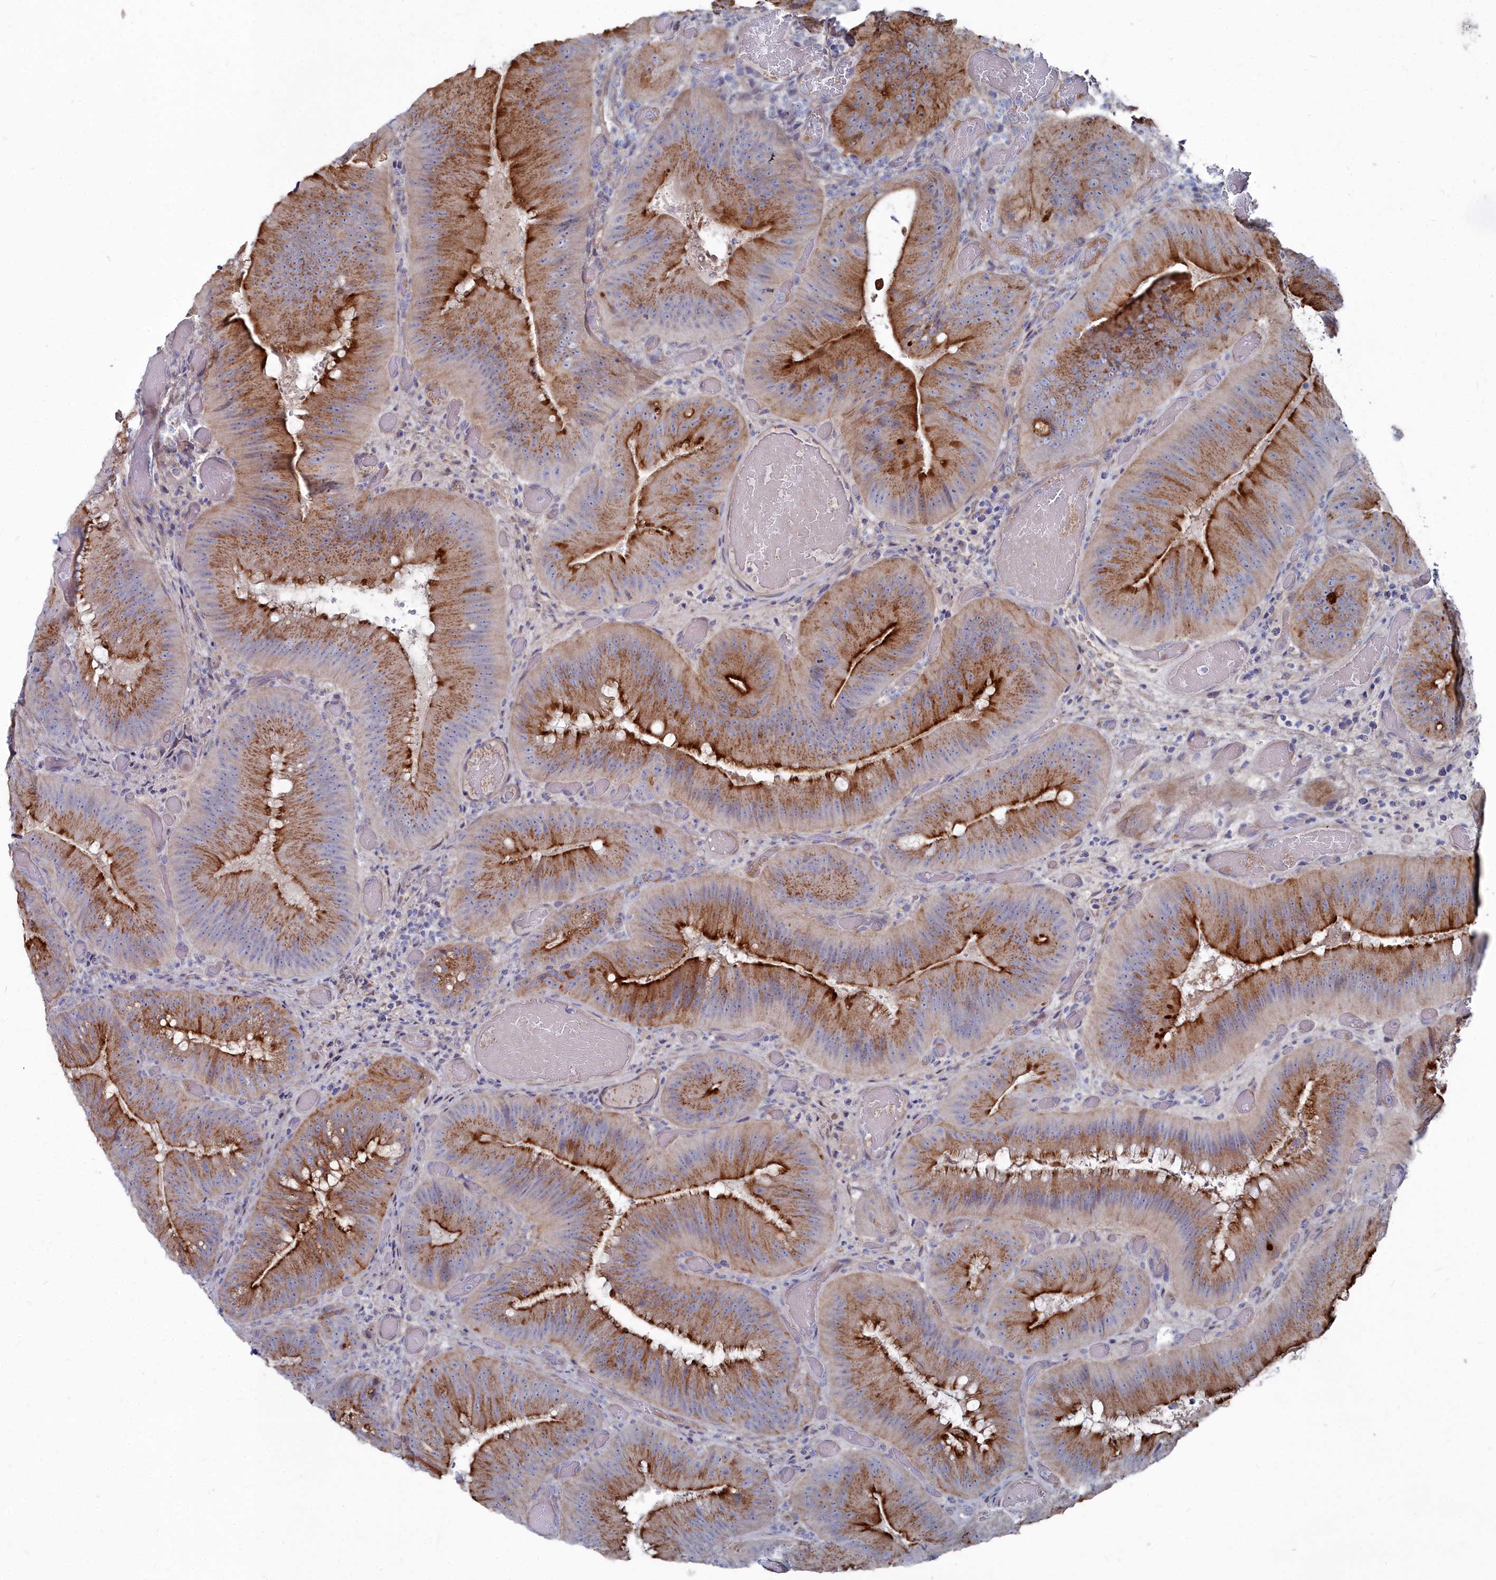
{"staining": {"intensity": "strong", "quantity": ">75%", "location": "cytoplasmic/membranous"}, "tissue": "colorectal cancer", "cell_type": "Tumor cells", "image_type": "cancer", "snomed": [{"axis": "morphology", "description": "Adenocarcinoma, NOS"}, {"axis": "topography", "description": "Colon"}], "caption": "DAB immunohistochemical staining of colorectal cancer (adenocarcinoma) reveals strong cytoplasmic/membranous protein positivity in approximately >75% of tumor cells.", "gene": "SHISAL2A", "patient": {"sex": "female", "age": 43}}